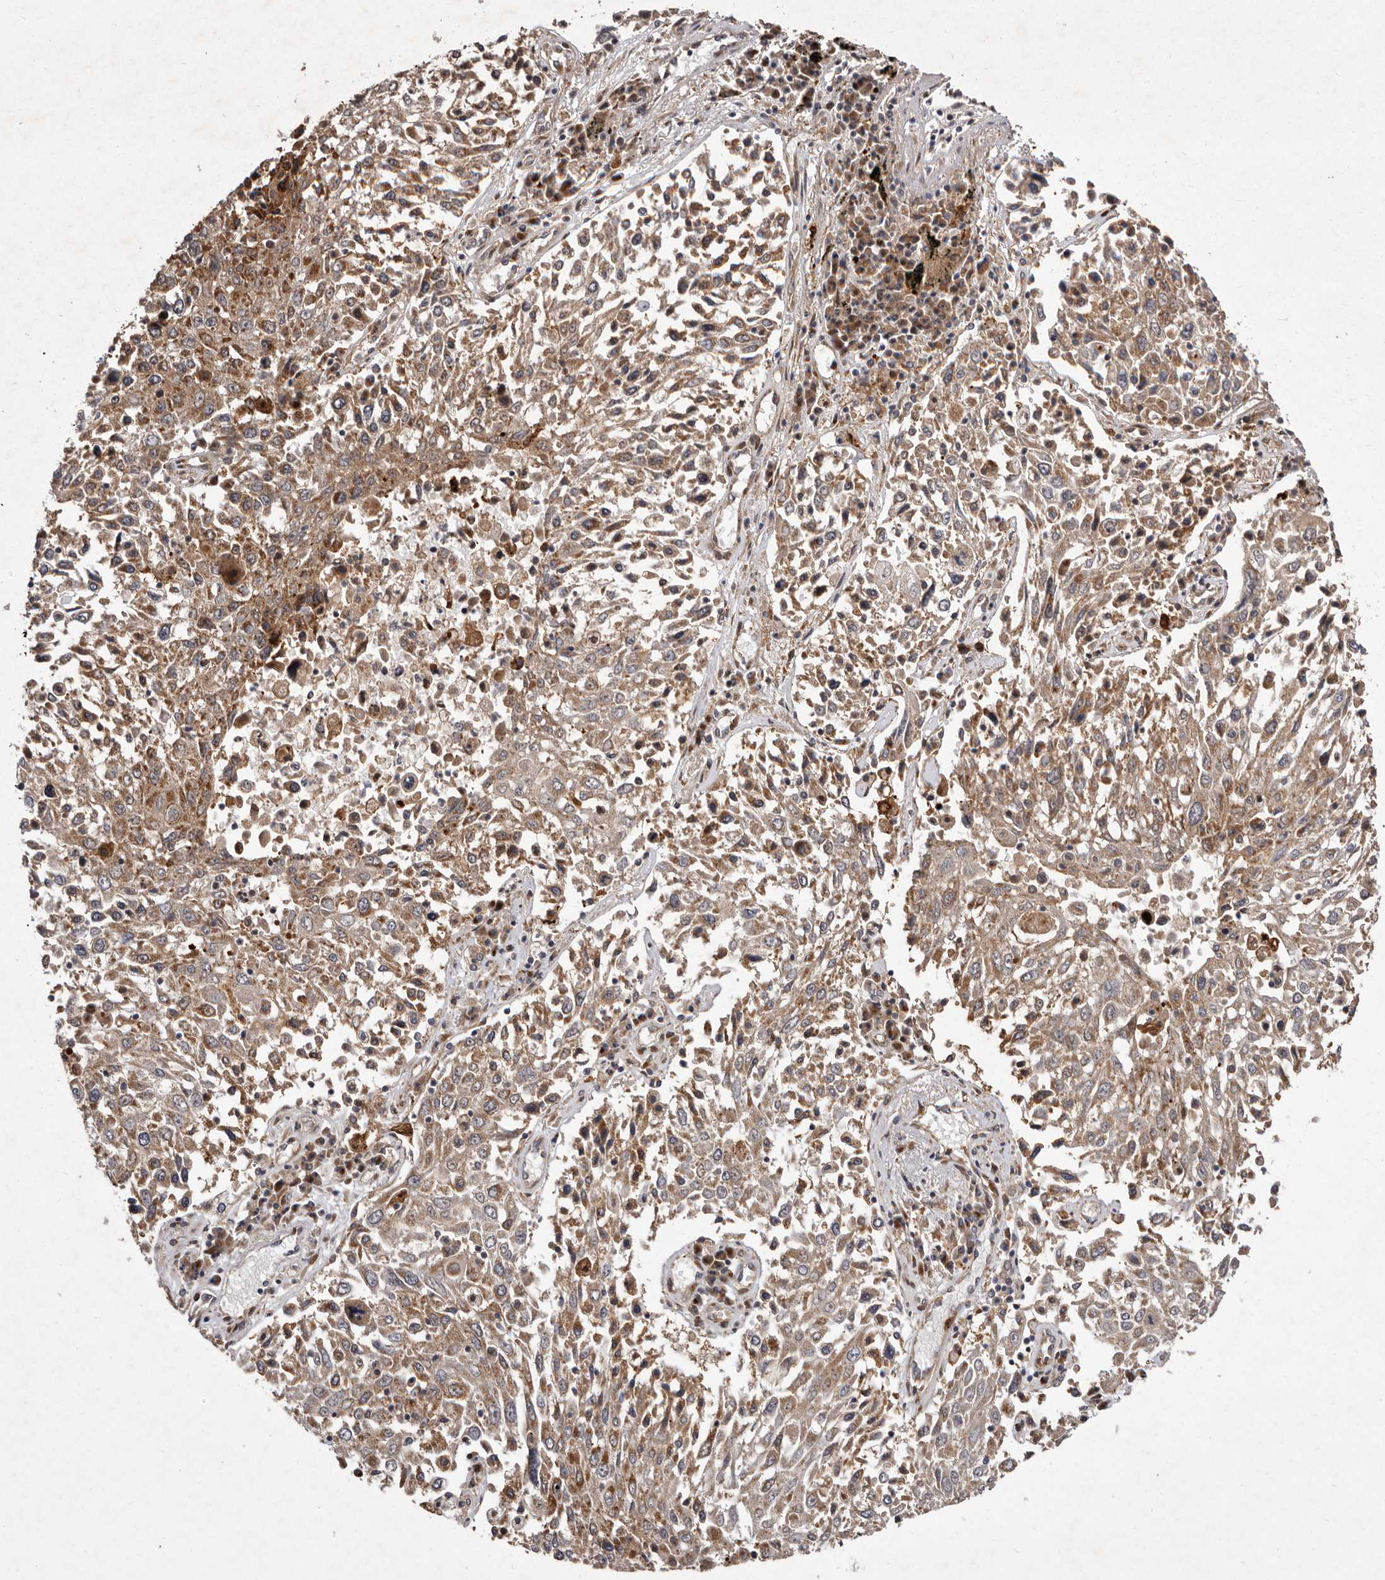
{"staining": {"intensity": "moderate", "quantity": ">75%", "location": "cytoplasmic/membranous"}, "tissue": "lung cancer", "cell_type": "Tumor cells", "image_type": "cancer", "snomed": [{"axis": "morphology", "description": "Squamous cell carcinoma, NOS"}, {"axis": "topography", "description": "Lung"}], "caption": "IHC of lung cancer (squamous cell carcinoma) displays medium levels of moderate cytoplasmic/membranous positivity in approximately >75% of tumor cells.", "gene": "FLAD1", "patient": {"sex": "male", "age": 65}}